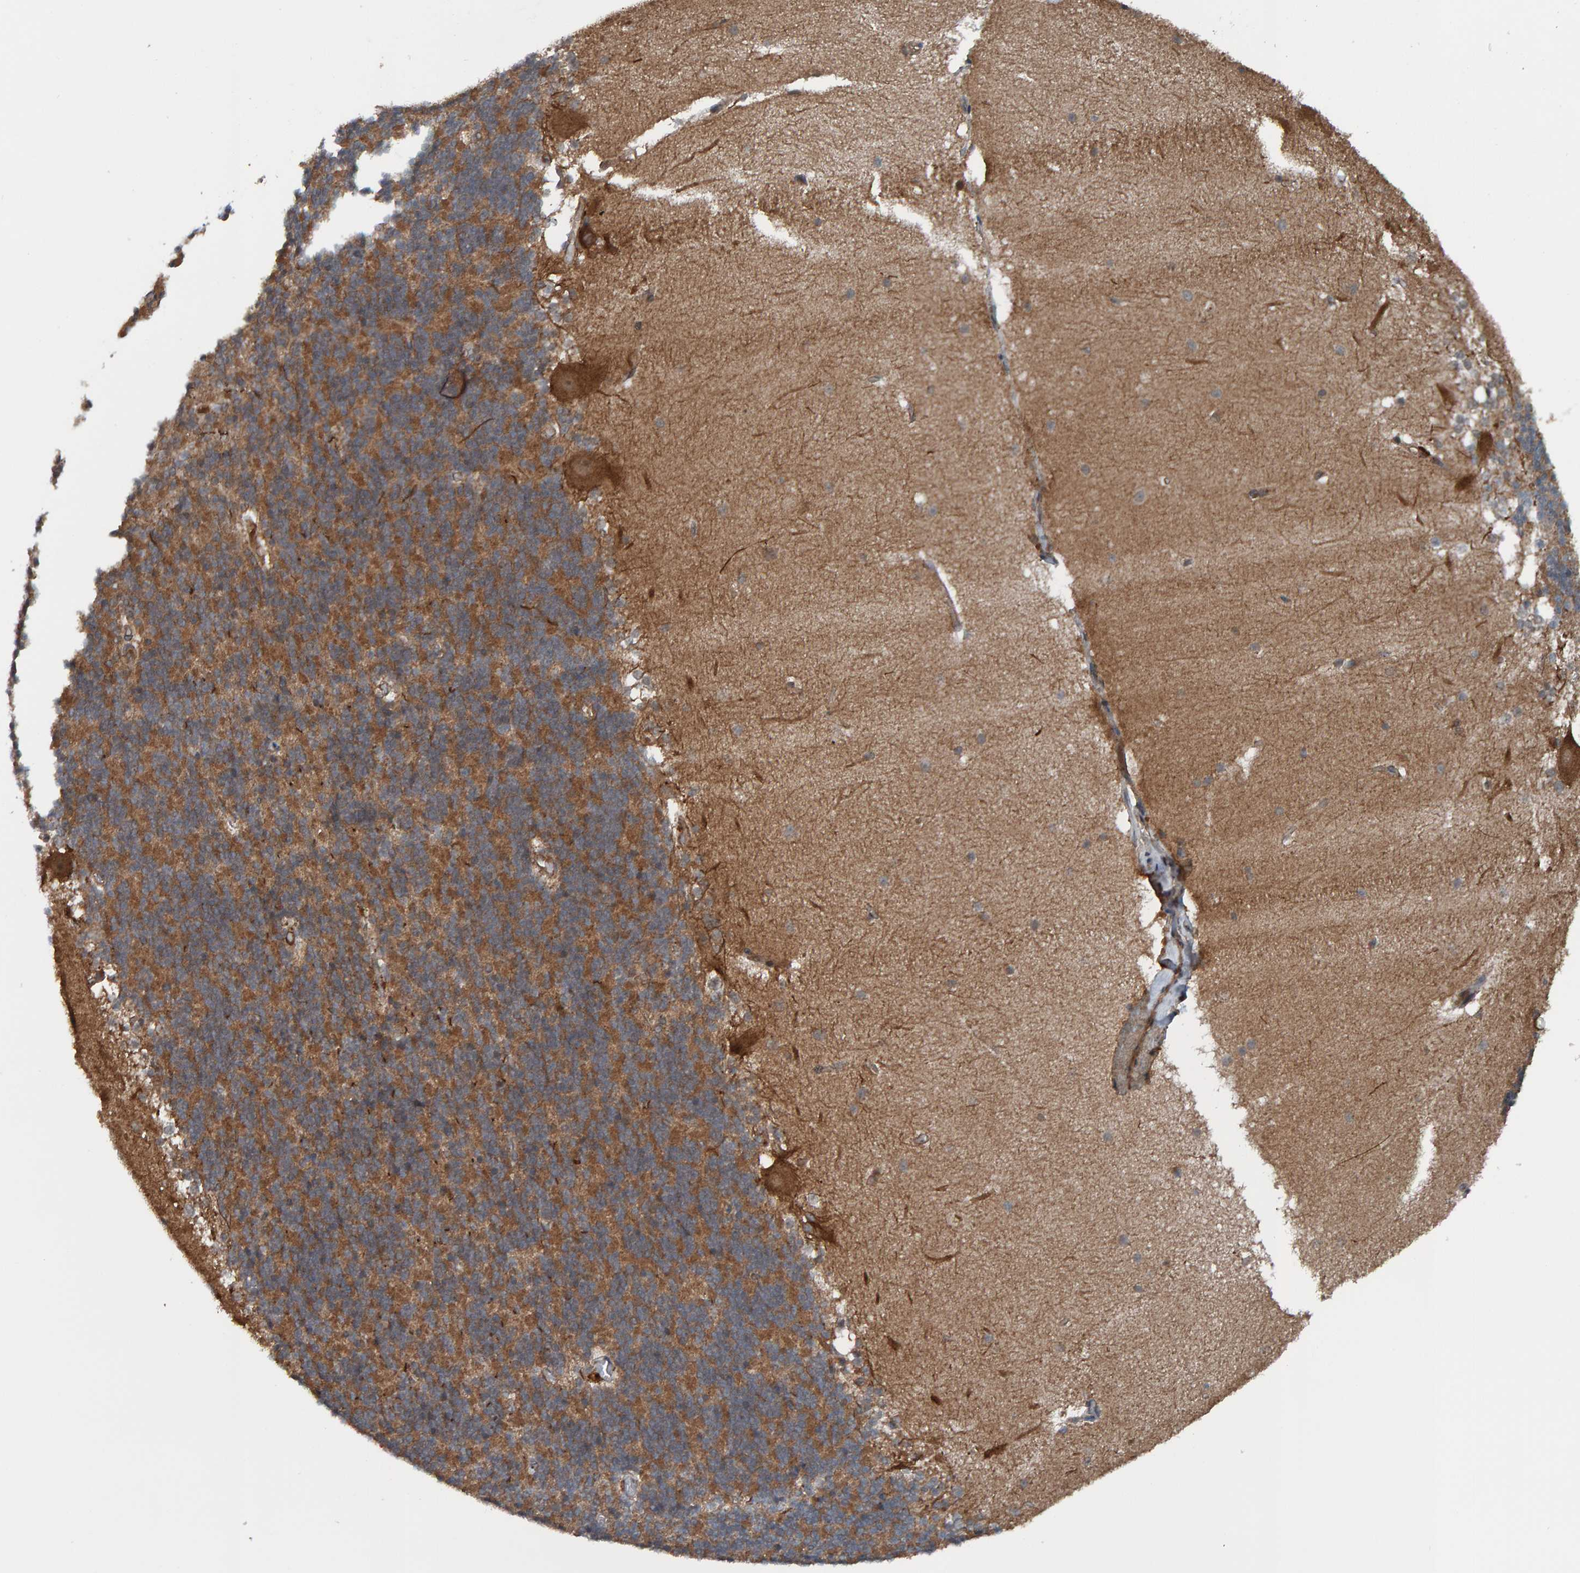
{"staining": {"intensity": "moderate", "quantity": ">75%", "location": "cytoplasmic/membranous"}, "tissue": "cerebellum", "cell_type": "Cells in granular layer", "image_type": "normal", "snomed": [{"axis": "morphology", "description": "Normal tissue, NOS"}, {"axis": "topography", "description": "Cerebellum"}], "caption": "This micrograph shows immunohistochemistry staining of unremarkable human cerebellum, with medium moderate cytoplasmic/membranous expression in about >75% of cells in granular layer.", "gene": "CUEDC1", "patient": {"sex": "female", "age": 19}}